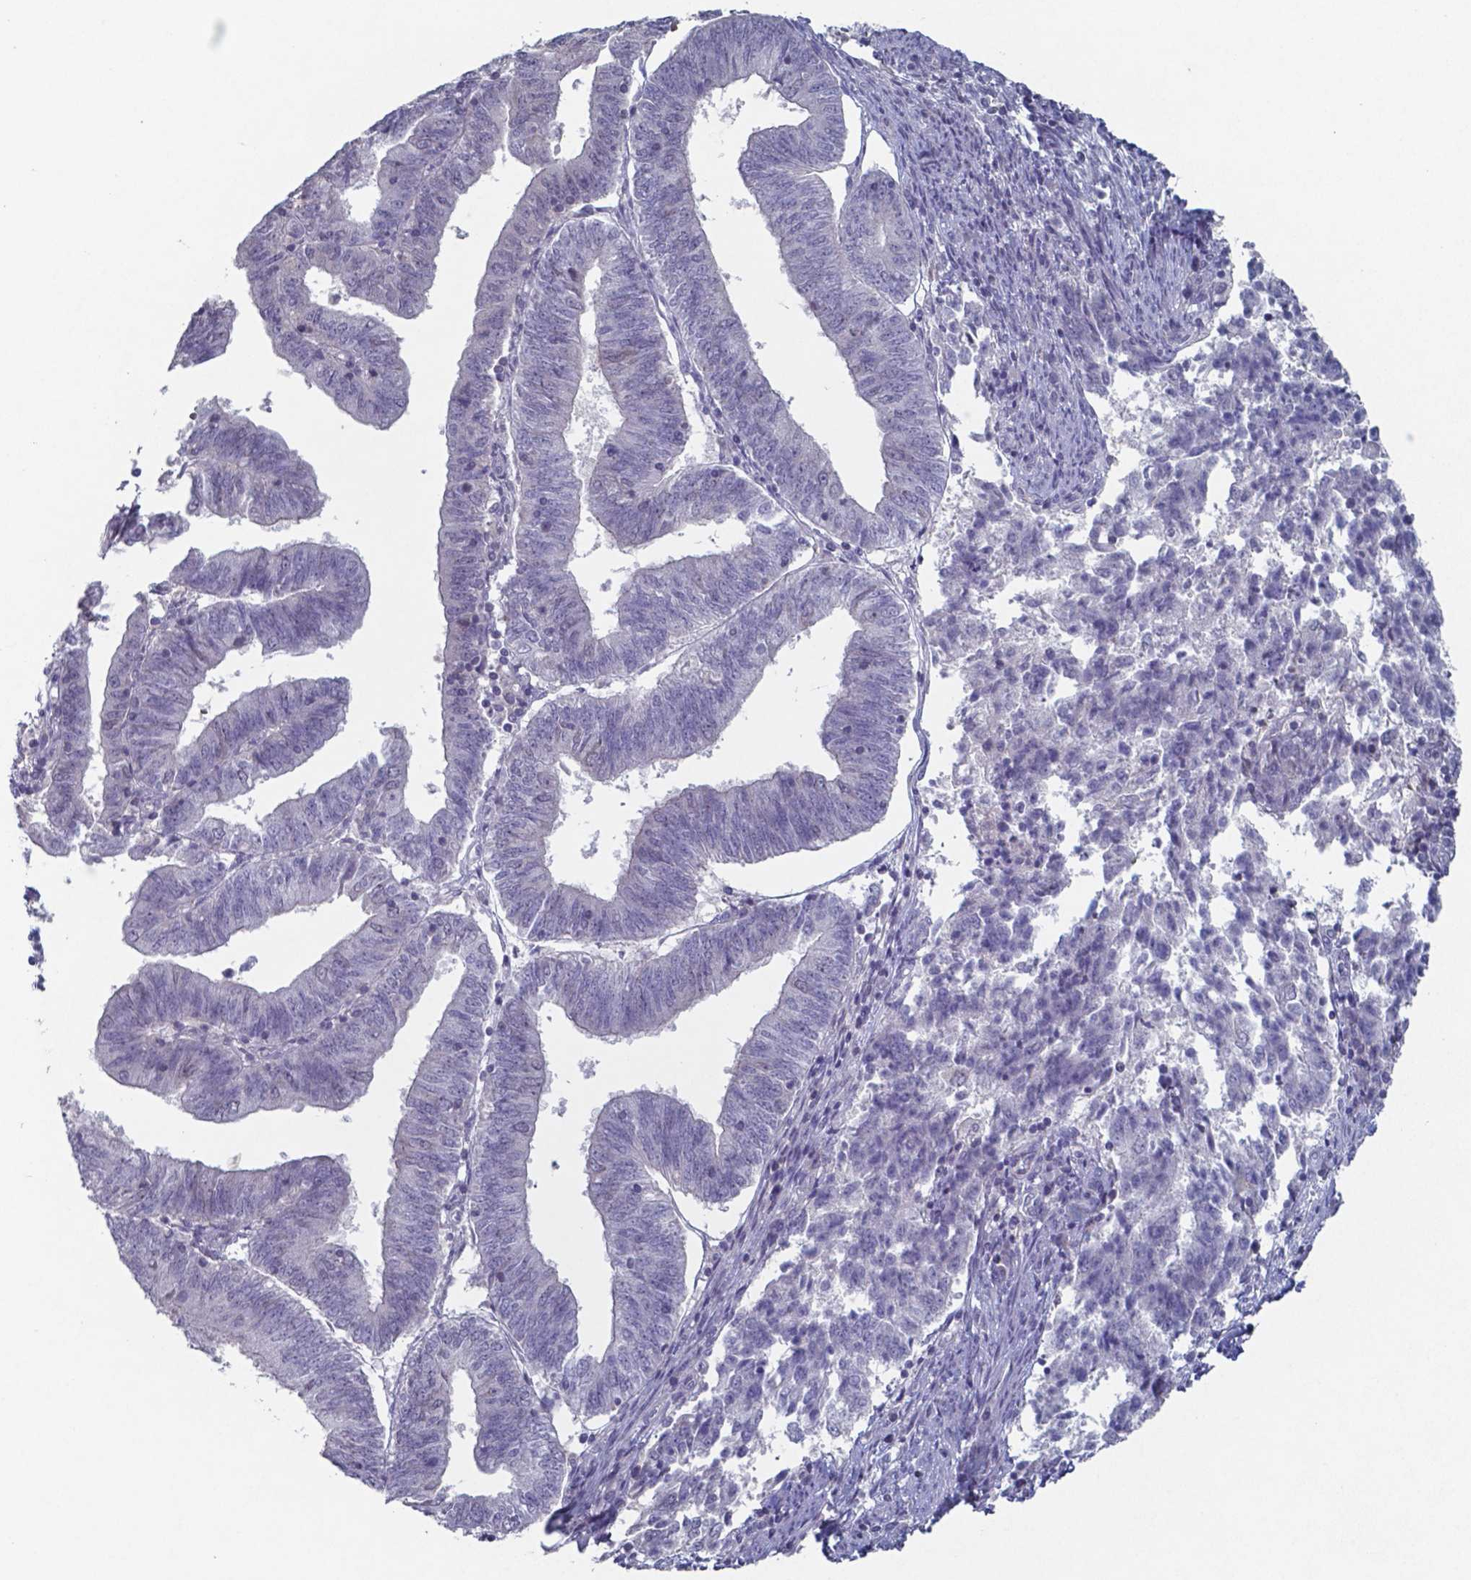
{"staining": {"intensity": "negative", "quantity": "none", "location": "none"}, "tissue": "endometrial cancer", "cell_type": "Tumor cells", "image_type": "cancer", "snomed": [{"axis": "morphology", "description": "Adenocarcinoma, NOS"}, {"axis": "topography", "description": "Endometrium"}], "caption": "Immunohistochemistry (IHC) of human endometrial cancer (adenocarcinoma) shows no staining in tumor cells.", "gene": "TDP2", "patient": {"sex": "female", "age": 82}}